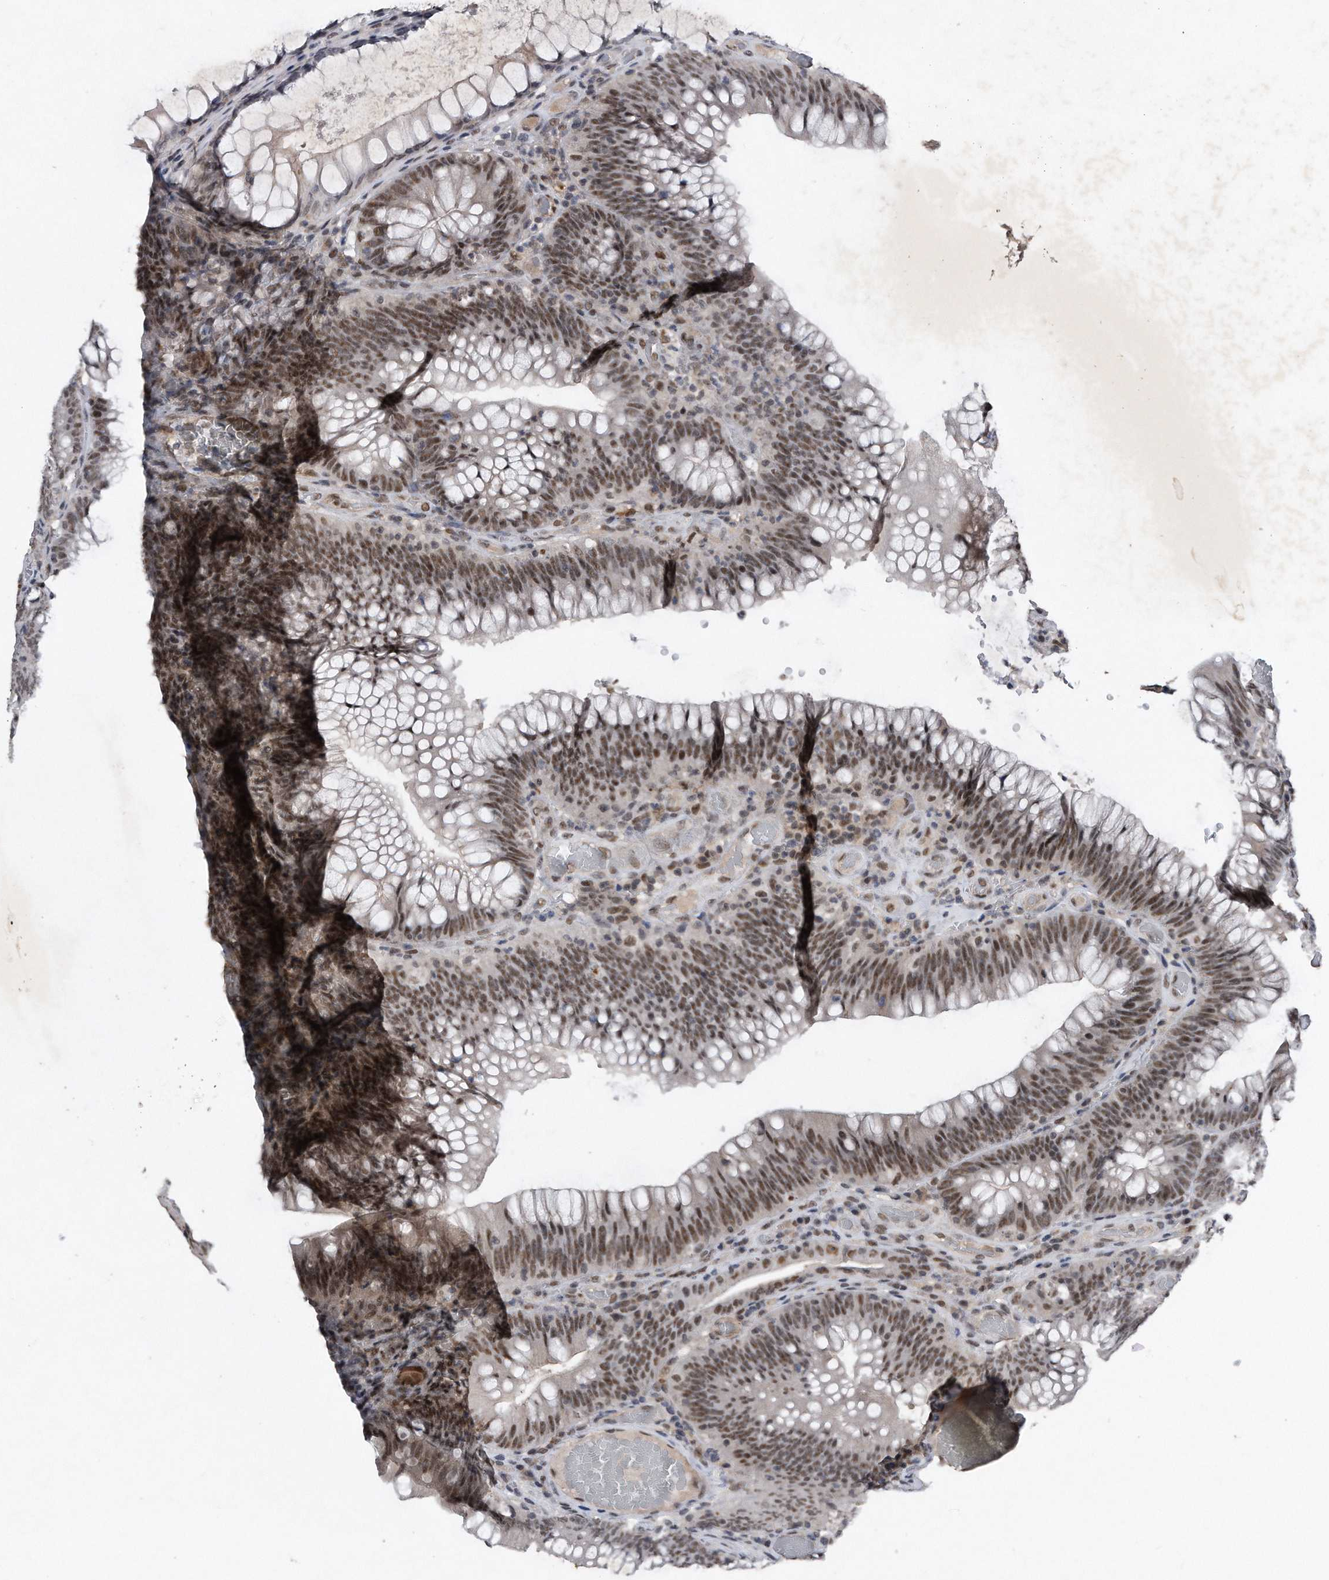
{"staining": {"intensity": "moderate", "quantity": ">75%", "location": "nuclear"}, "tissue": "colorectal cancer", "cell_type": "Tumor cells", "image_type": "cancer", "snomed": [{"axis": "morphology", "description": "Normal tissue, NOS"}, {"axis": "topography", "description": "Colon"}], "caption": "Colorectal cancer stained for a protein displays moderate nuclear positivity in tumor cells.", "gene": "VIRMA", "patient": {"sex": "female", "age": 82}}